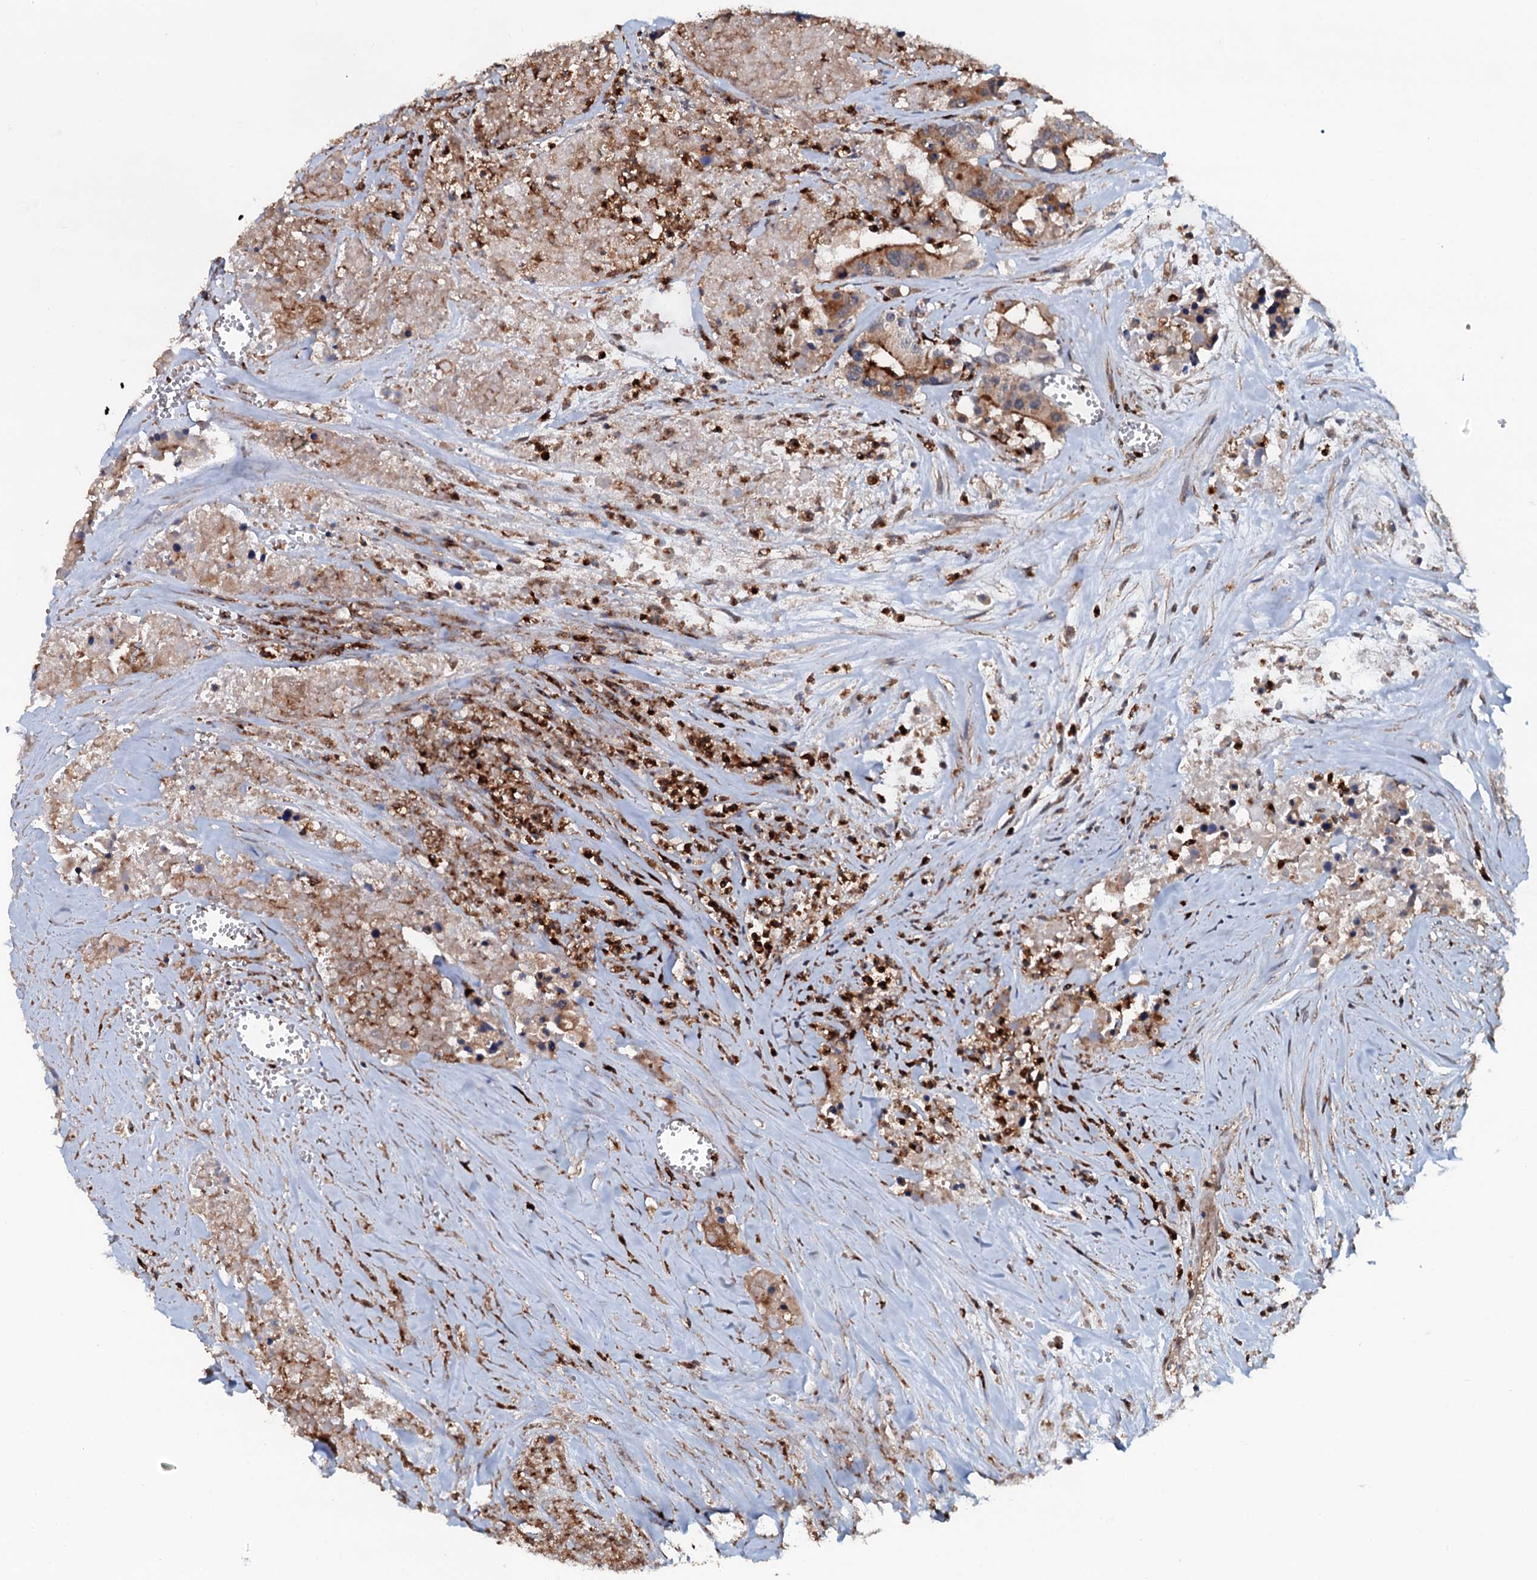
{"staining": {"intensity": "moderate", "quantity": "<25%", "location": "cytoplasmic/membranous"}, "tissue": "colorectal cancer", "cell_type": "Tumor cells", "image_type": "cancer", "snomed": [{"axis": "morphology", "description": "Adenocarcinoma, NOS"}, {"axis": "topography", "description": "Colon"}], "caption": "This histopathology image exhibits immunohistochemistry (IHC) staining of human colorectal cancer, with low moderate cytoplasmic/membranous staining in approximately <25% of tumor cells.", "gene": "VAMP8", "patient": {"sex": "male", "age": 77}}